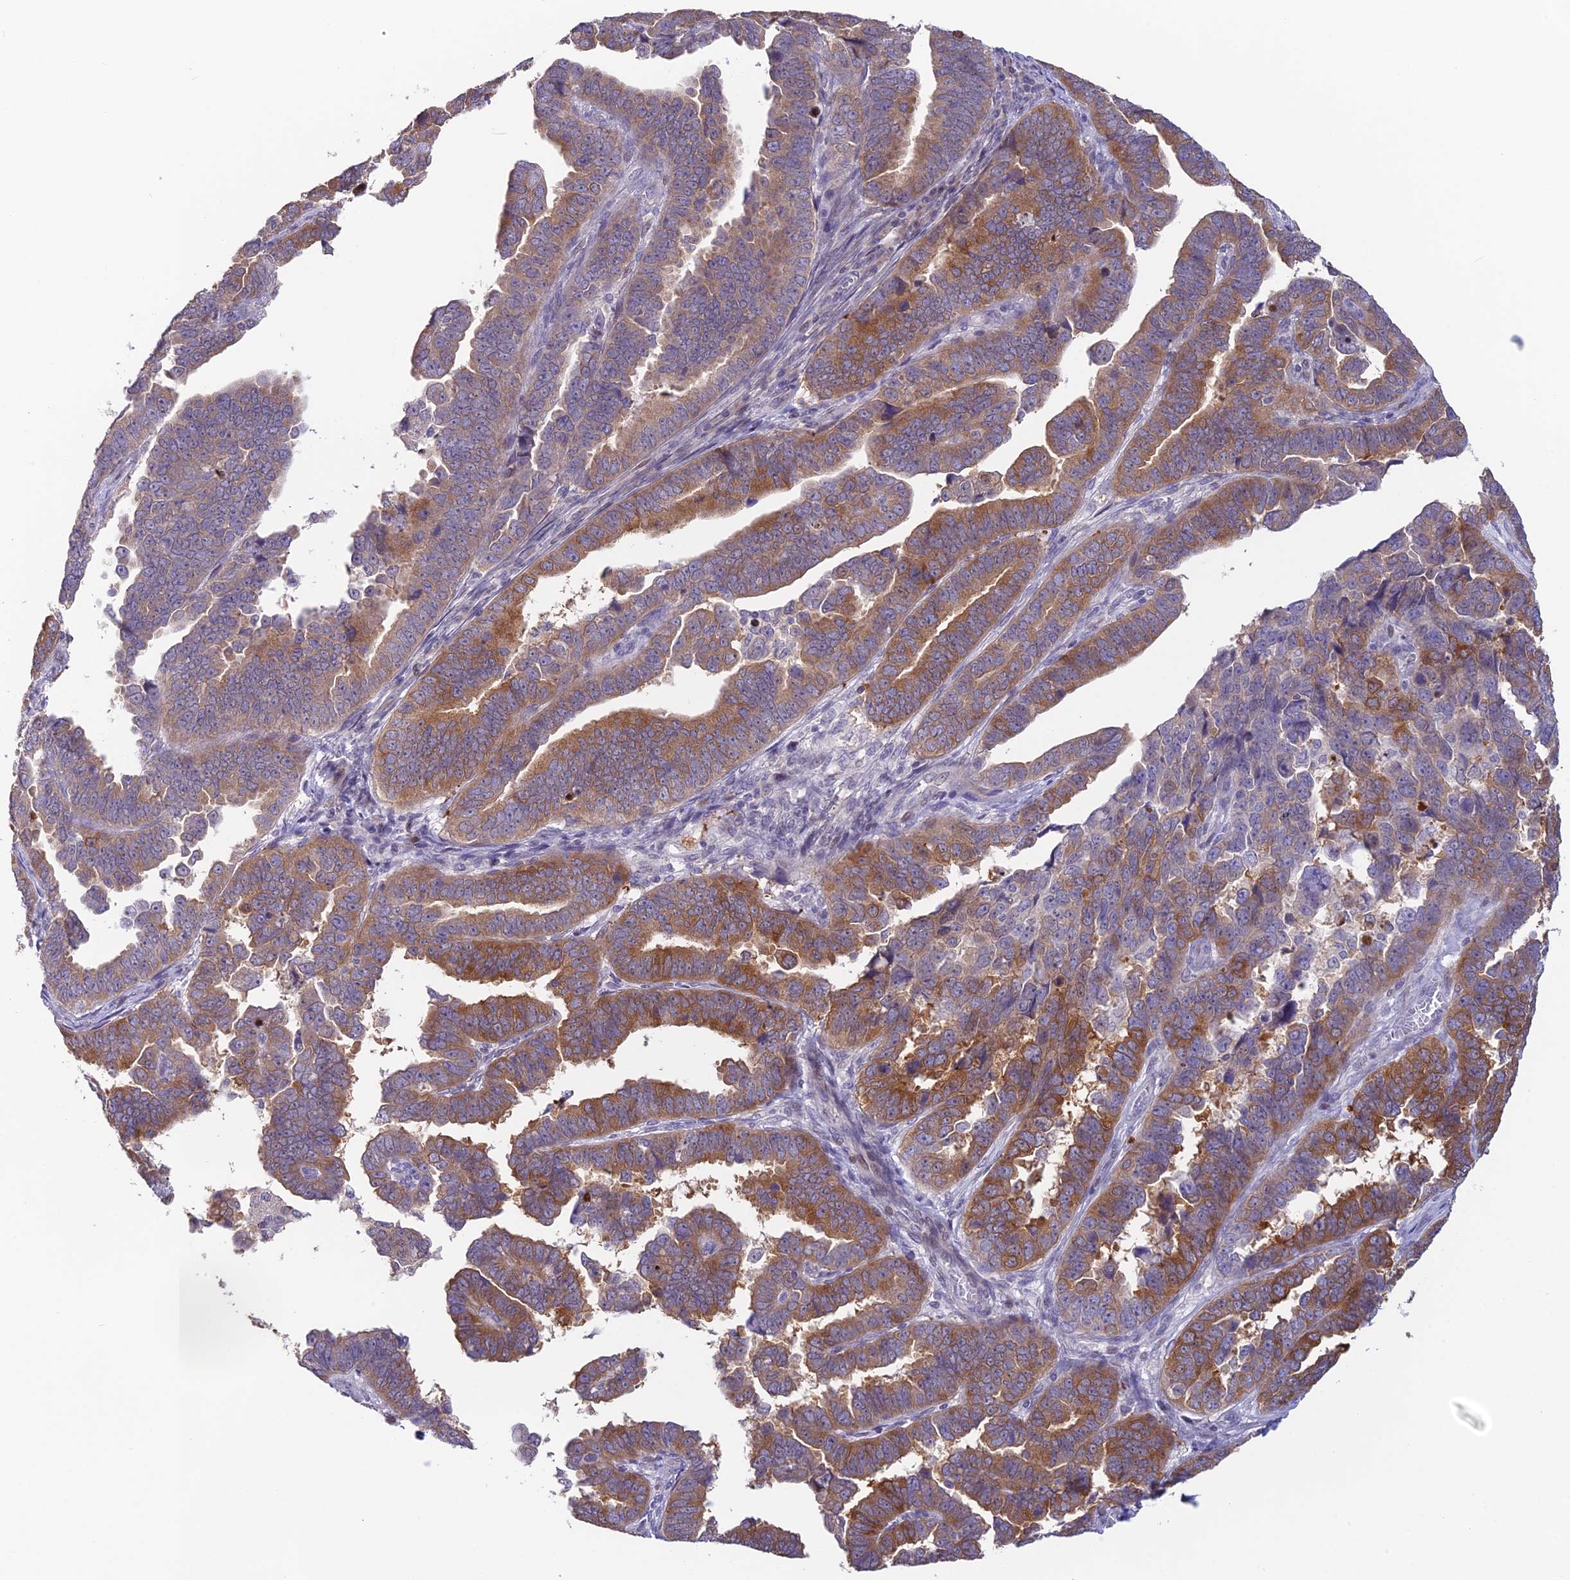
{"staining": {"intensity": "moderate", "quantity": ">75%", "location": "cytoplasmic/membranous"}, "tissue": "endometrial cancer", "cell_type": "Tumor cells", "image_type": "cancer", "snomed": [{"axis": "morphology", "description": "Adenocarcinoma, NOS"}, {"axis": "topography", "description": "Endometrium"}], "caption": "Approximately >75% of tumor cells in human endometrial cancer (adenocarcinoma) demonstrate moderate cytoplasmic/membranous protein staining as visualized by brown immunohistochemical staining.", "gene": "TMEM134", "patient": {"sex": "female", "age": 75}}